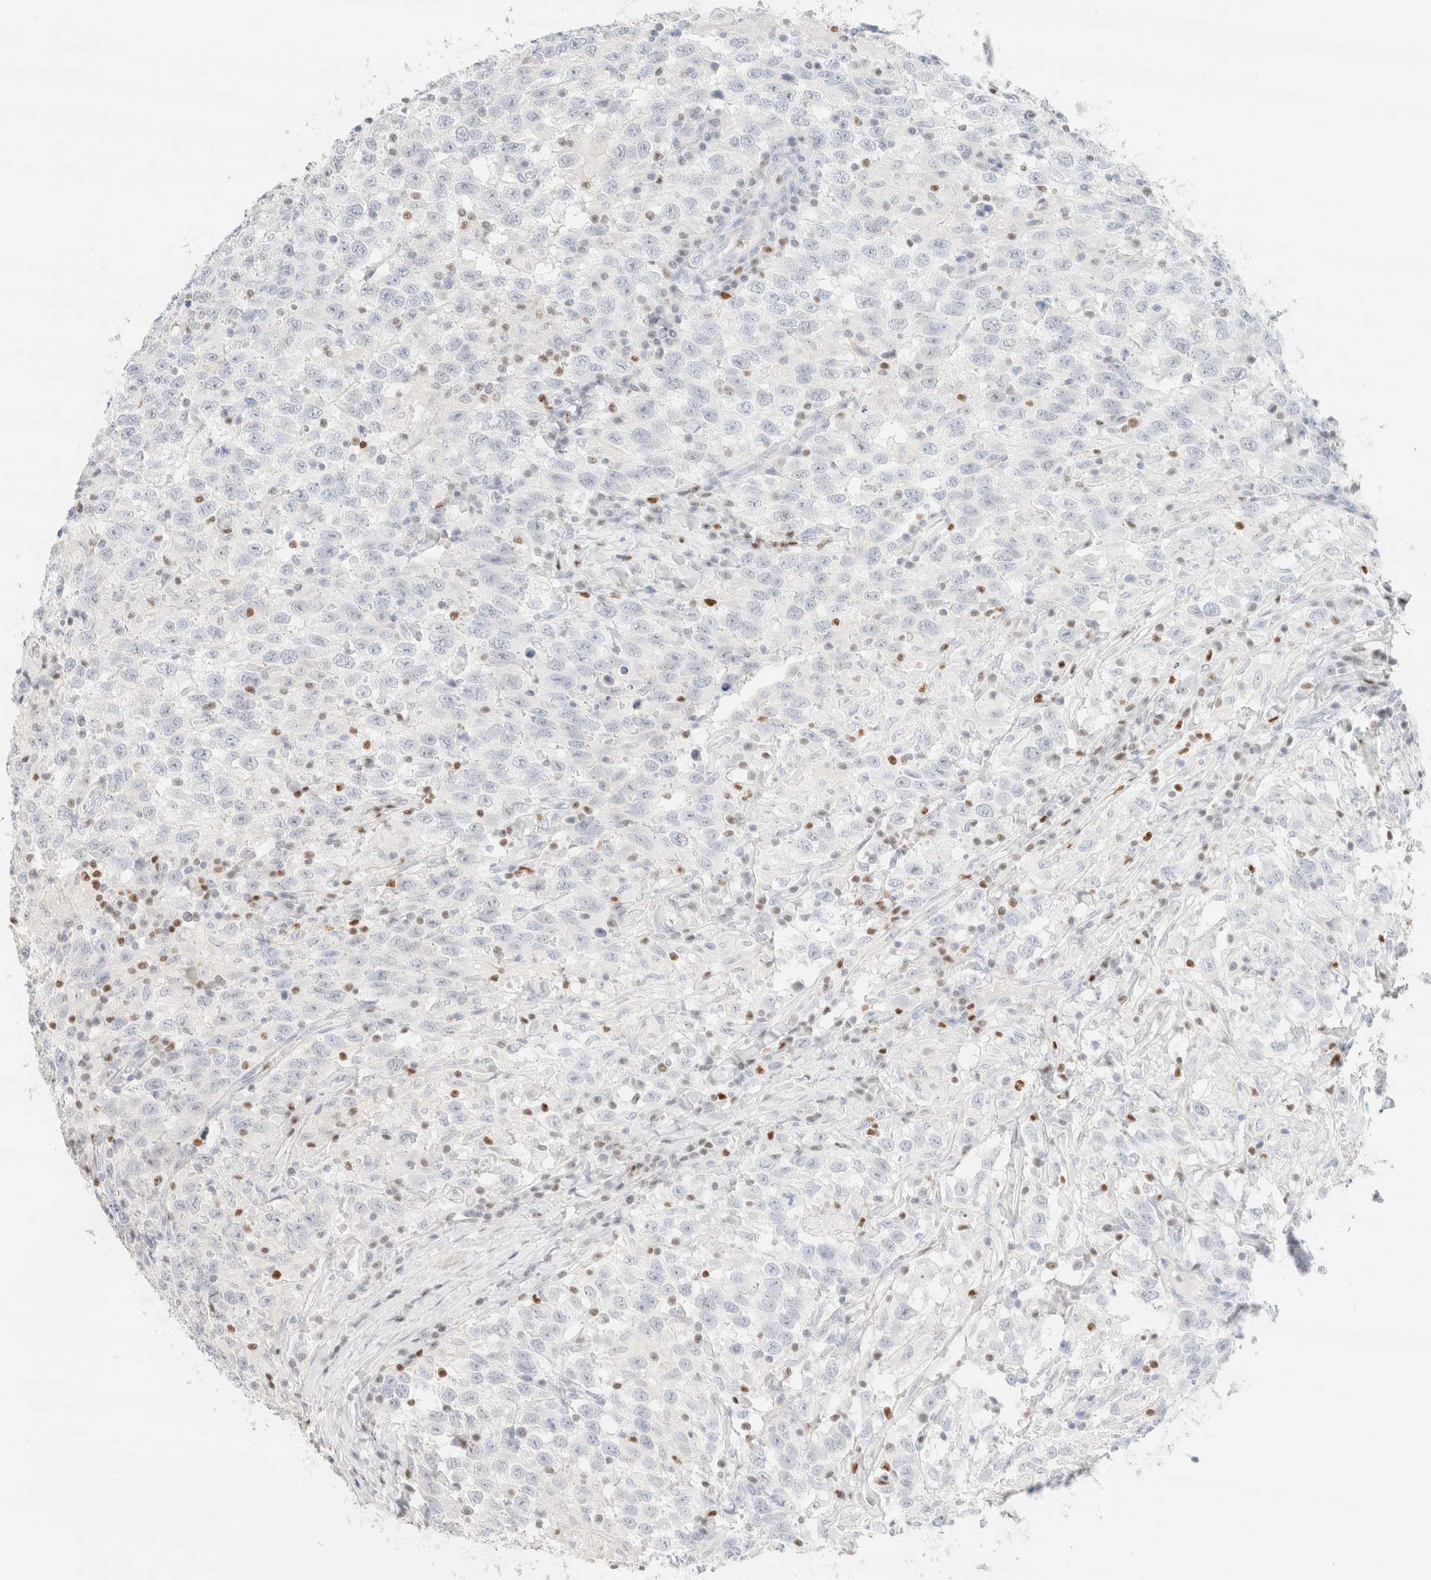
{"staining": {"intensity": "negative", "quantity": "none", "location": "none"}, "tissue": "testis cancer", "cell_type": "Tumor cells", "image_type": "cancer", "snomed": [{"axis": "morphology", "description": "Seminoma, NOS"}, {"axis": "topography", "description": "Testis"}], "caption": "Protein analysis of testis cancer shows no significant staining in tumor cells.", "gene": "IKZF3", "patient": {"sex": "male", "age": 41}}